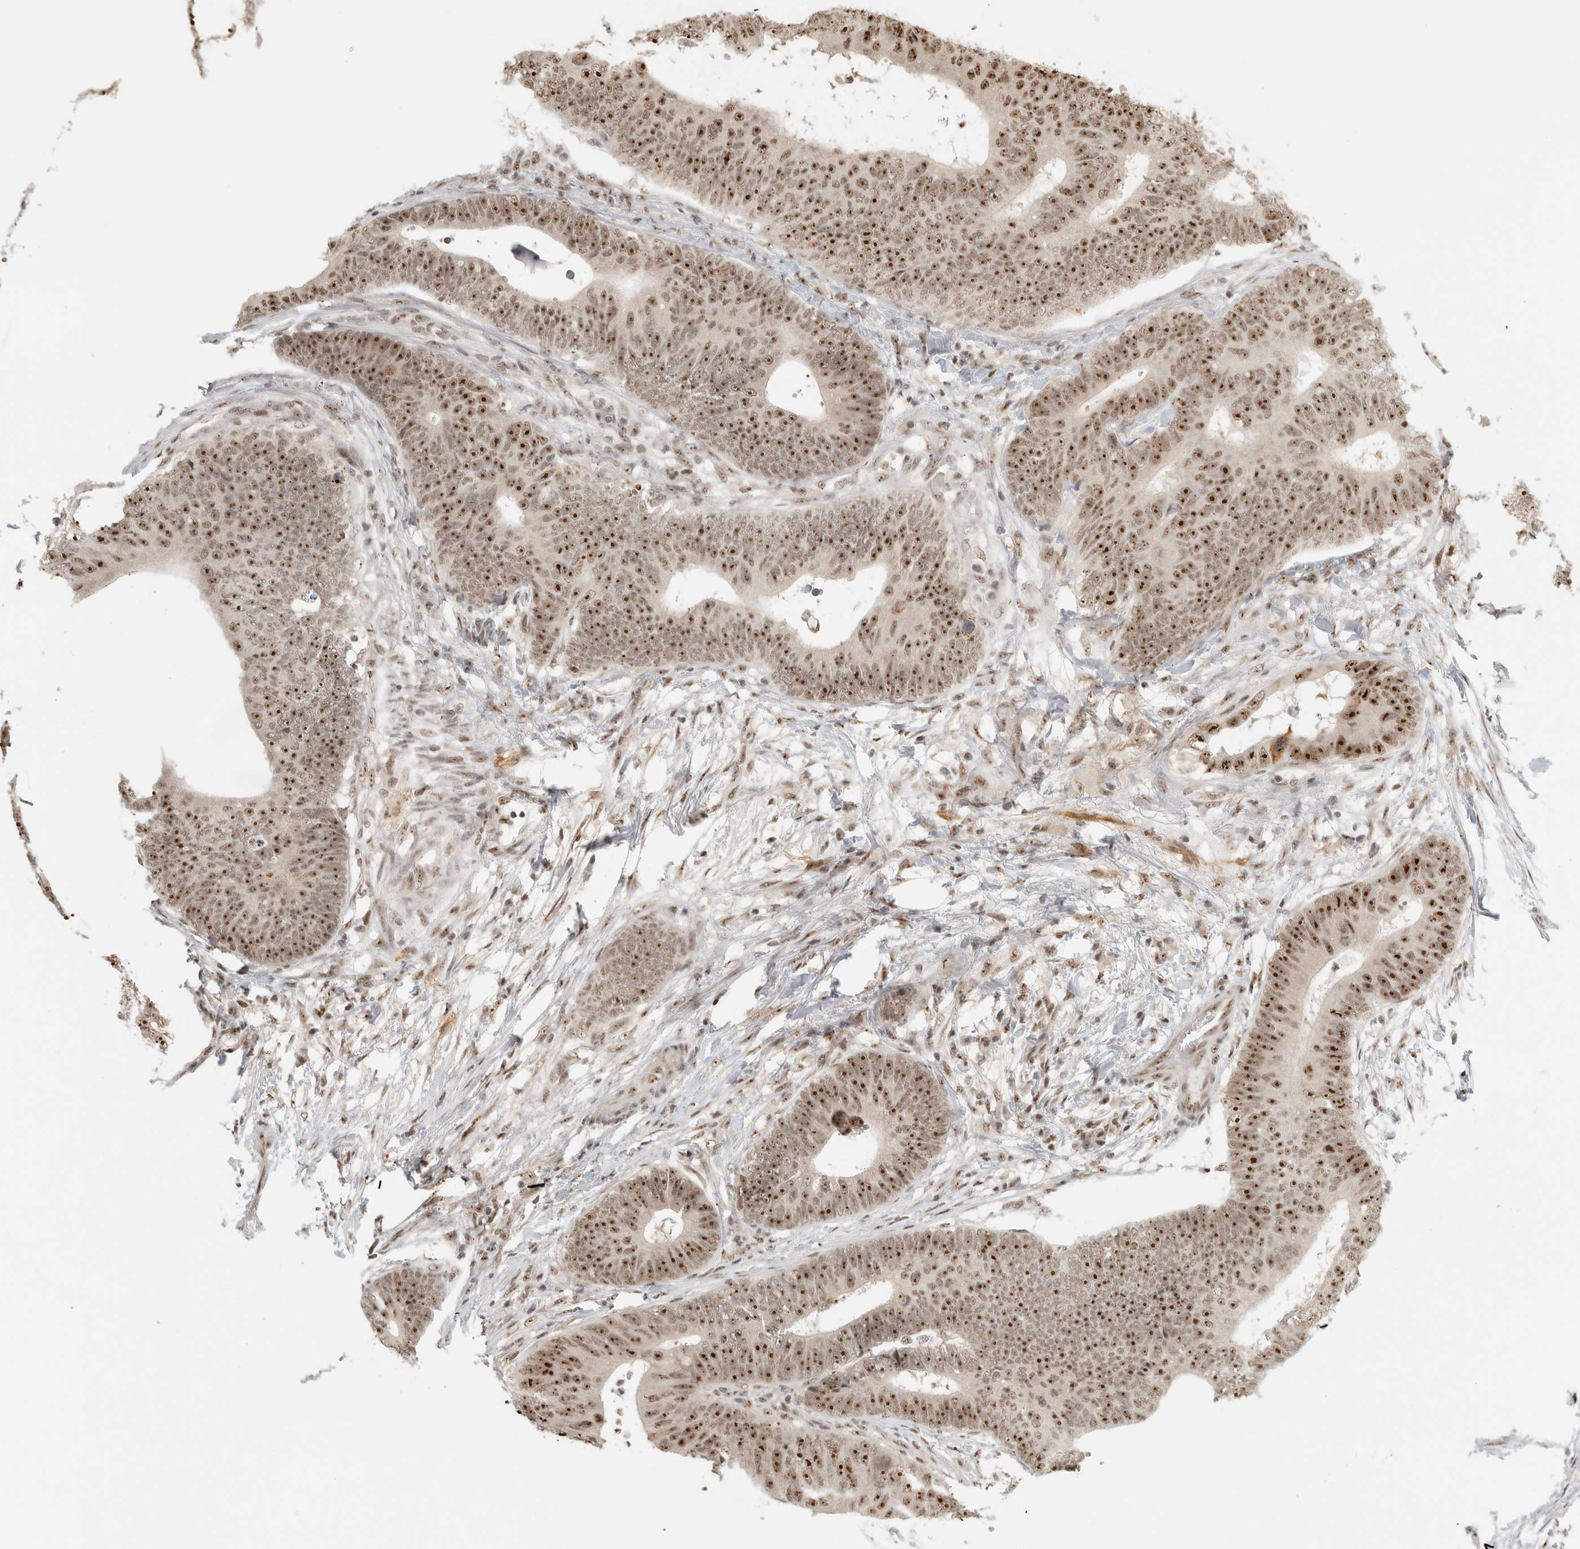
{"staining": {"intensity": "strong", "quantity": ">75%", "location": "nuclear"}, "tissue": "colorectal cancer", "cell_type": "Tumor cells", "image_type": "cancer", "snomed": [{"axis": "morphology", "description": "Adenocarcinoma, NOS"}, {"axis": "topography", "description": "Colon"}], "caption": "Colorectal cancer stained with a protein marker demonstrates strong staining in tumor cells.", "gene": "EBNA1BP2", "patient": {"sex": "male", "age": 56}}